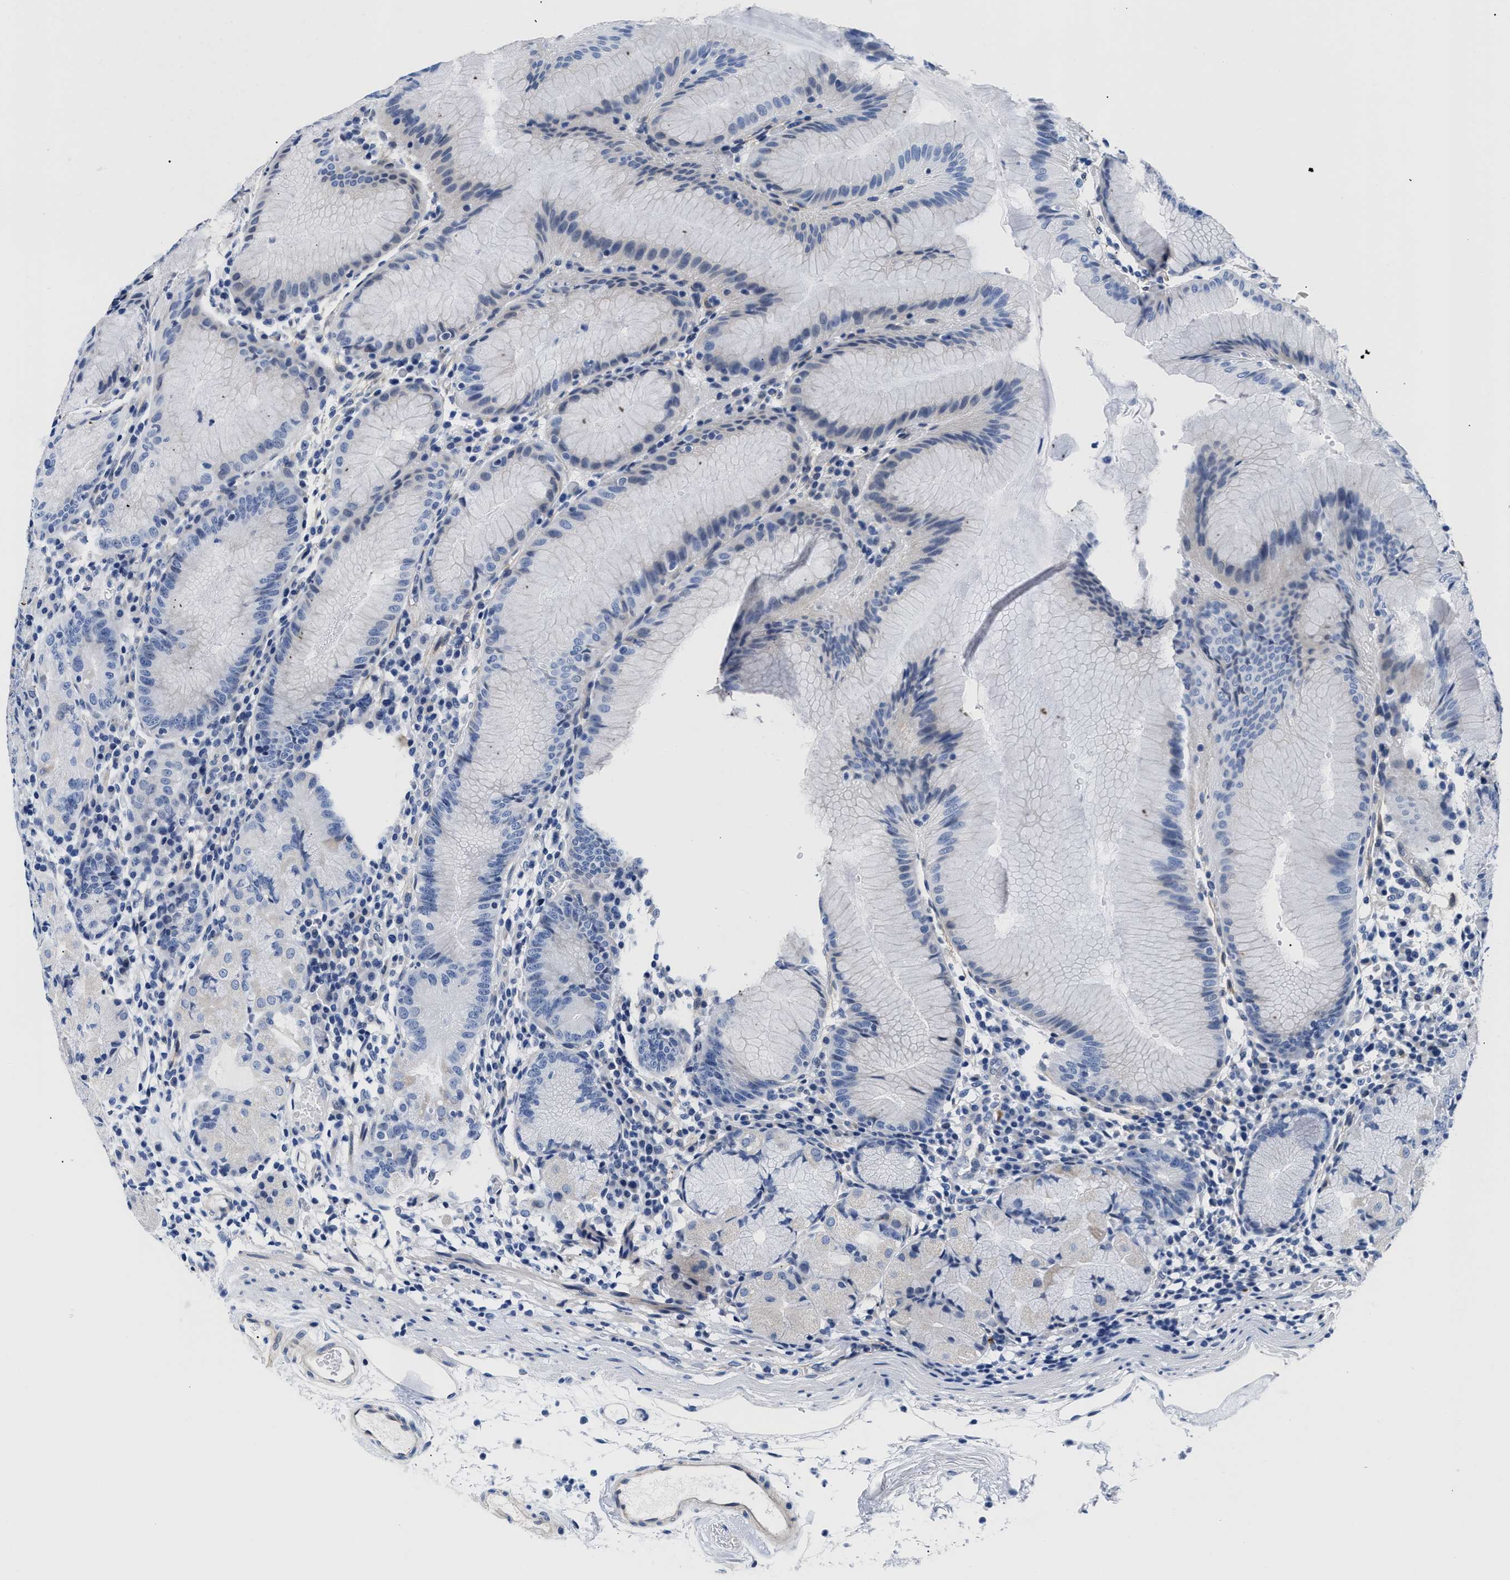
{"staining": {"intensity": "negative", "quantity": "none", "location": "none"}, "tissue": "stomach", "cell_type": "Glandular cells", "image_type": "normal", "snomed": [{"axis": "morphology", "description": "Normal tissue, NOS"}, {"axis": "topography", "description": "Stomach"}, {"axis": "topography", "description": "Stomach, lower"}], "caption": "IHC histopathology image of benign human stomach stained for a protein (brown), which exhibits no expression in glandular cells.", "gene": "TRIM29", "patient": {"sex": "female", "age": 75}}